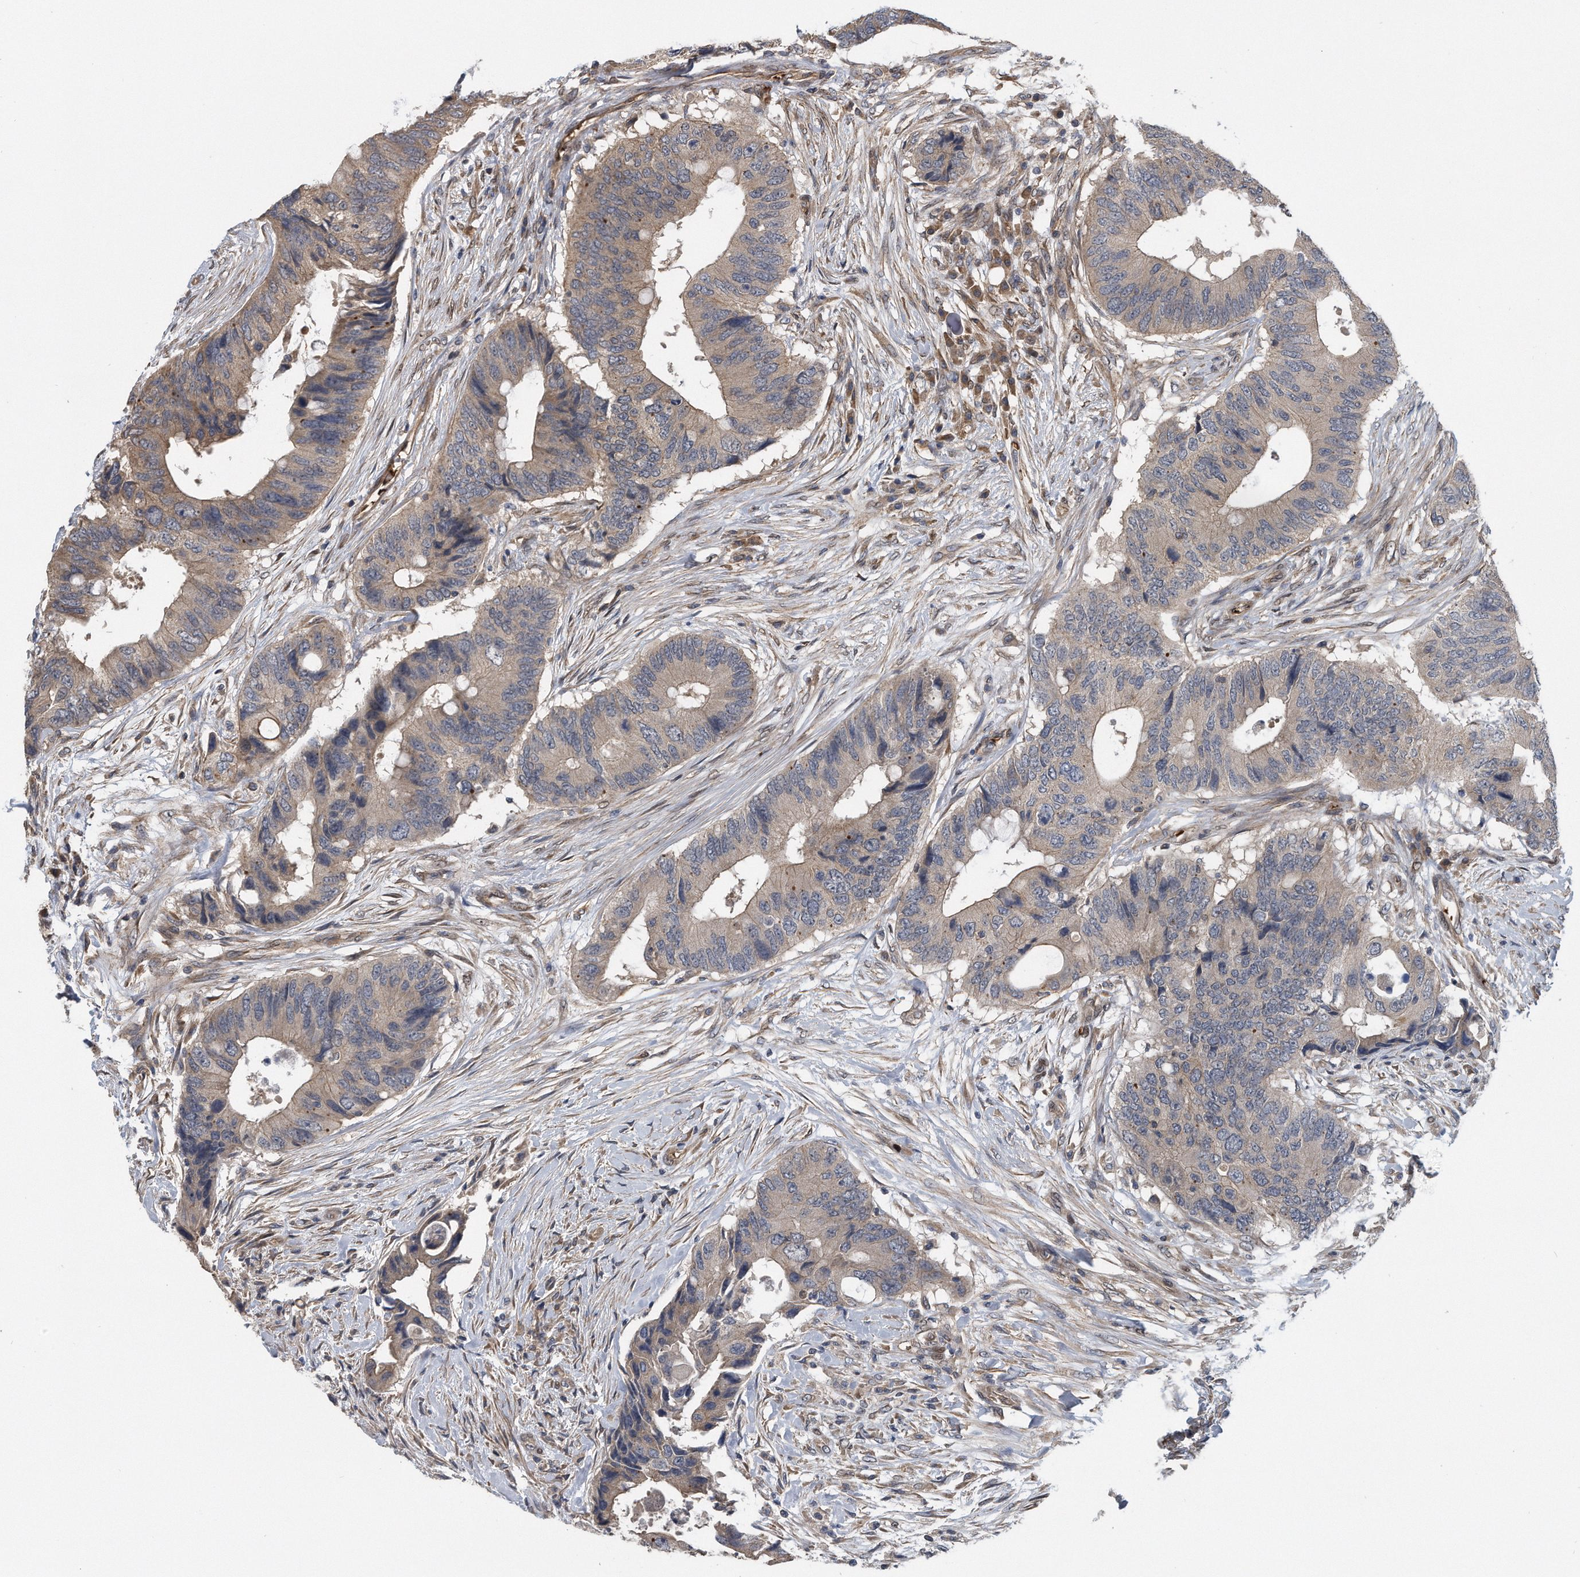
{"staining": {"intensity": "weak", "quantity": "25%-75%", "location": "cytoplasmic/membranous"}, "tissue": "colorectal cancer", "cell_type": "Tumor cells", "image_type": "cancer", "snomed": [{"axis": "morphology", "description": "Adenocarcinoma, NOS"}, {"axis": "topography", "description": "Colon"}], "caption": "Immunohistochemical staining of colorectal cancer reveals weak cytoplasmic/membranous protein positivity in about 25%-75% of tumor cells.", "gene": "ZNF79", "patient": {"sex": "male", "age": 71}}